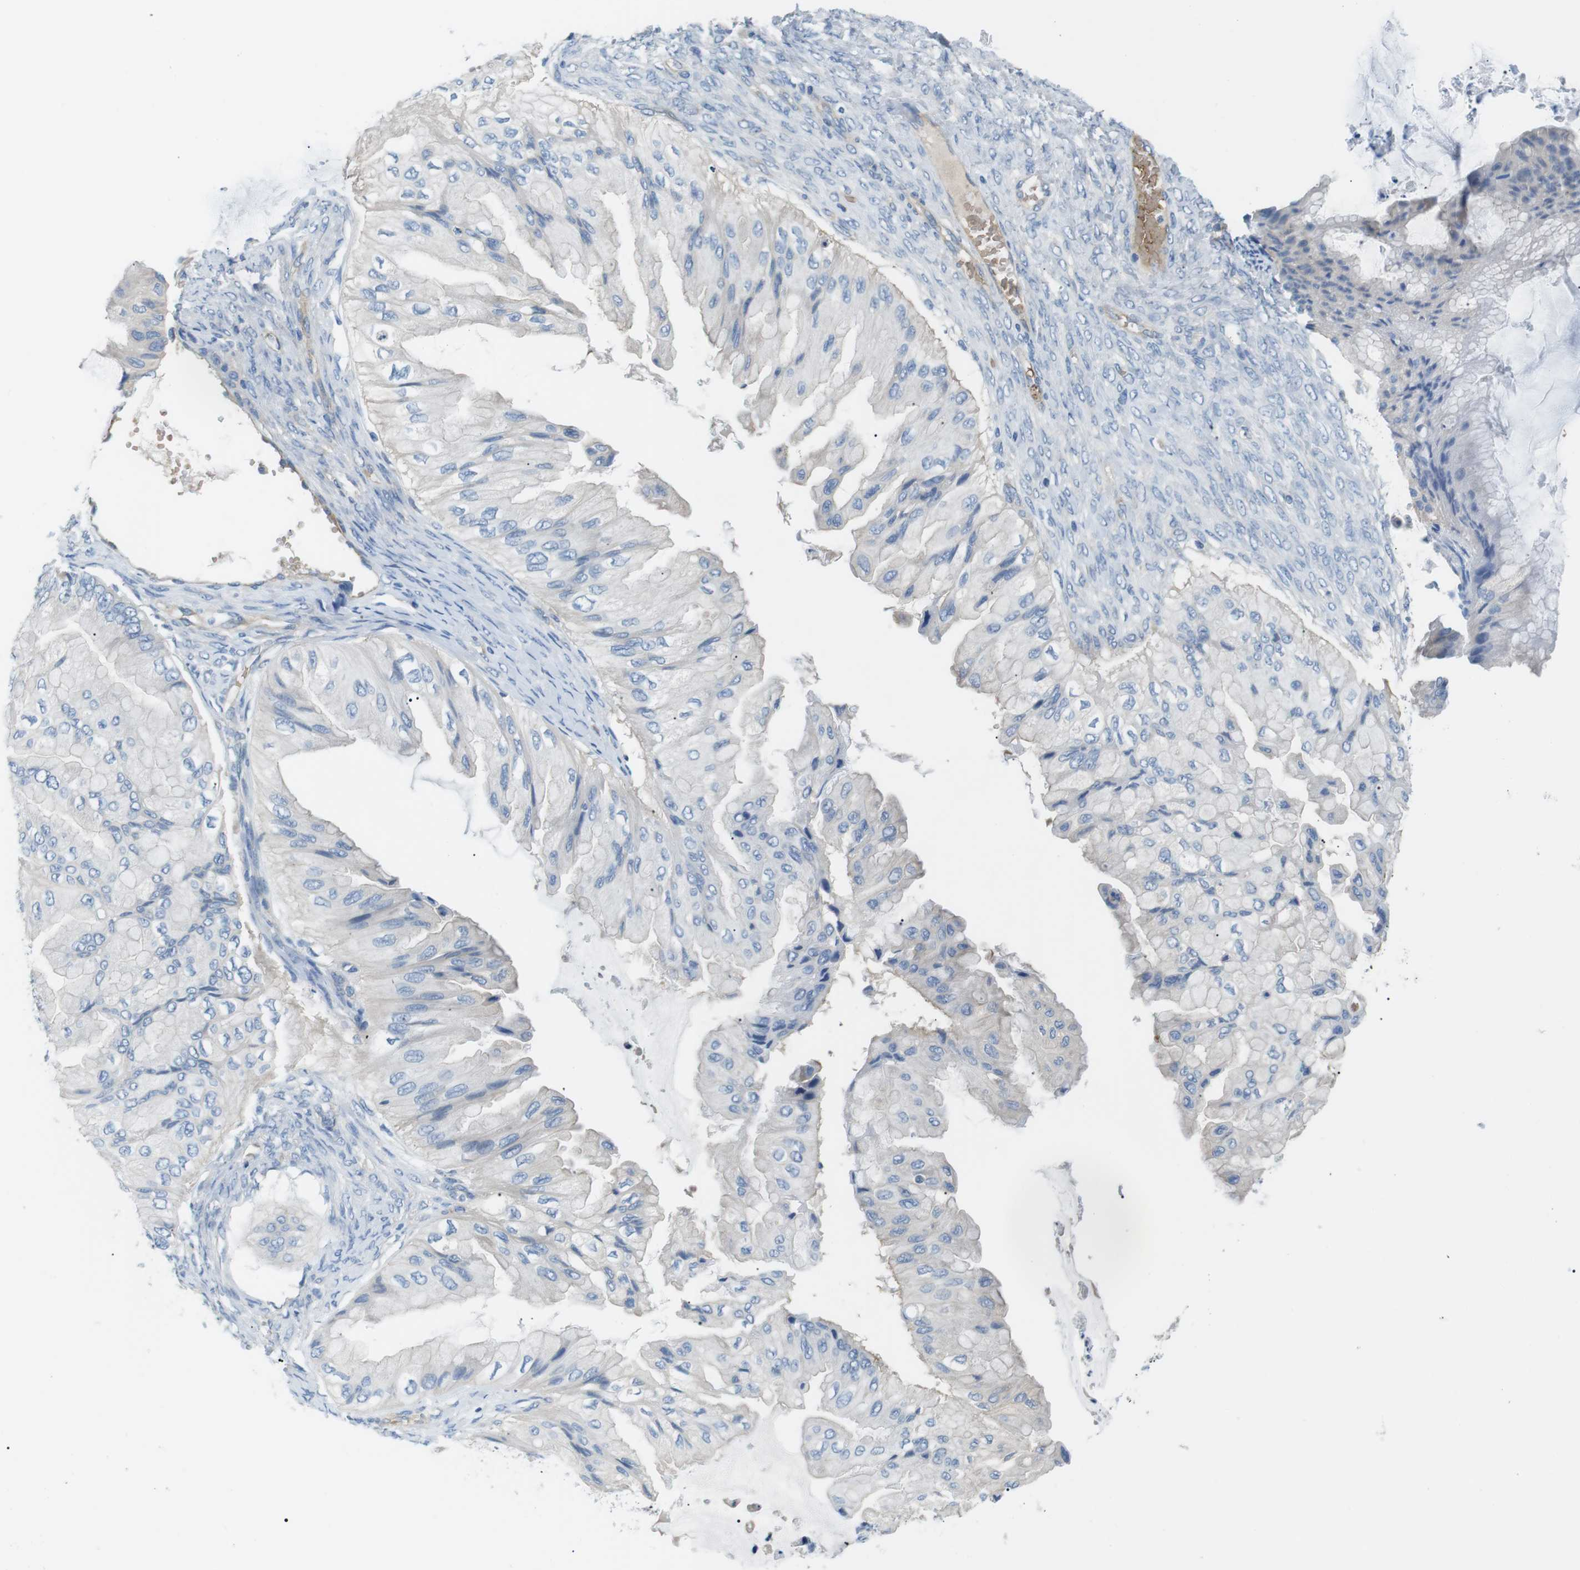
{"staining": {"intensity": "negative", "quantity": "none", "location": "none"}, "tissue": "ovarian cancer", "cell_type": "Tumor cells", "image_type": "cancer", "snomed": [{"axis": "morphology", "description": "Cystadenocarcinoma, mucinous, NOS"}, {"axis": "topography", "description": "Ovary"}], "caption": "There is no significant staining in tumor cells of ovarian cancer.", "gene": "ADCY10", "patient": {"sex": "female", "age": 61}}